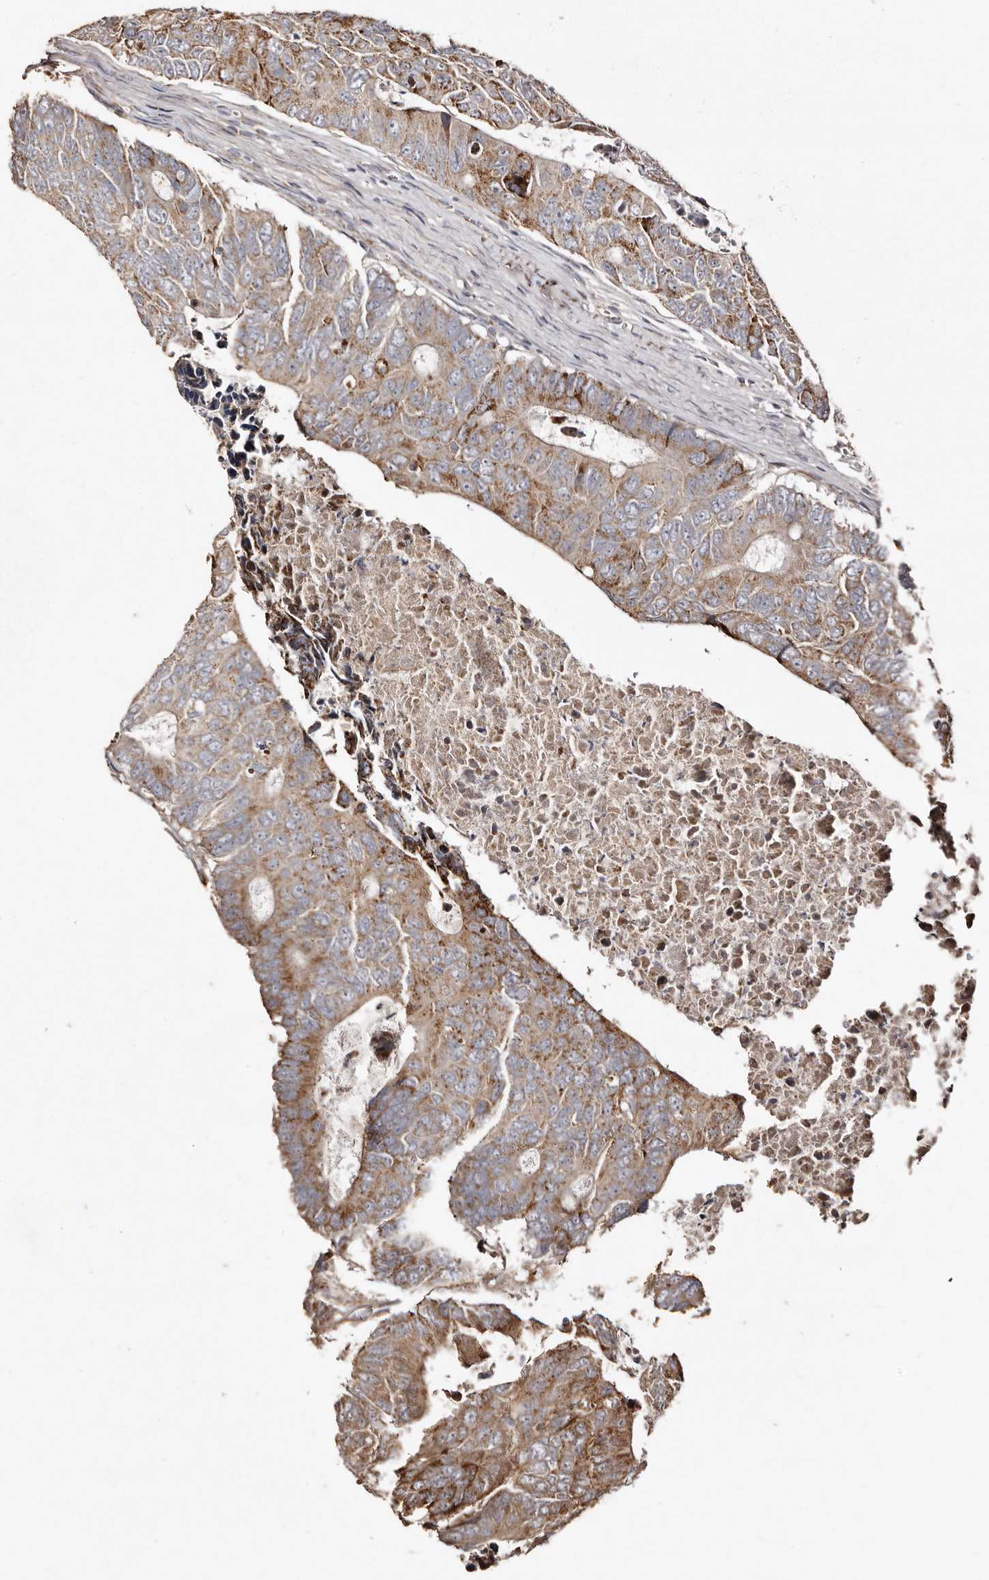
{"staining": {"intensity": "moderate", "quantity": ">75%", "location": "cytoplasmic/membranous"}, "tissue": "colorectal cancer", "cell_type": "Tumor cells", "image_type": "cancer", "snomed": [{"axis": "morphology", "description": "Adenocarcinoma, NOS"}, {"axis": "topography", "description": "Colon"}], "caption": "Brown immunohistochemical staining in colorectal cancer (adenocarcinoma) demonstrates moderate cytoplasmic/membranous expression in approximately >75% of tumor cells.", "gene": "MACC1", "patient": {"sex": "male", "age": 87}}